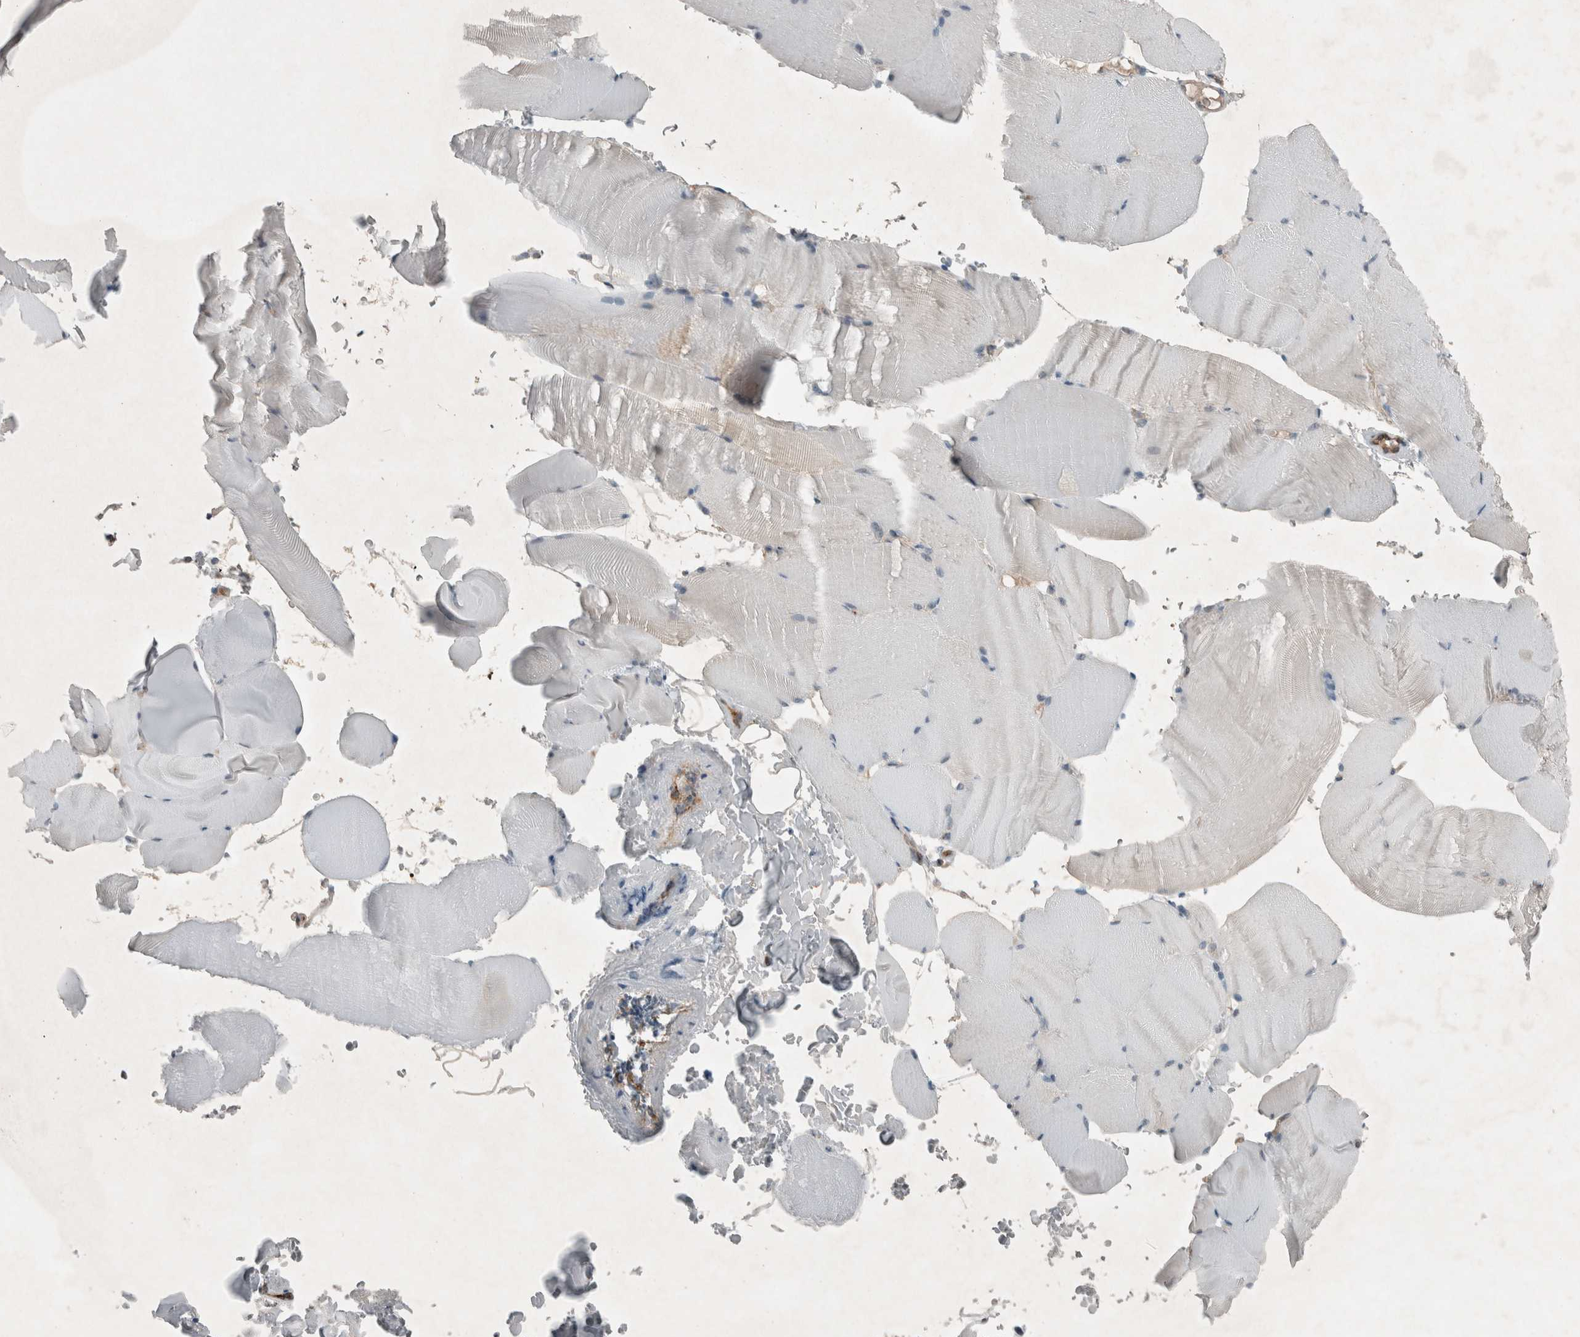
{"staining": {"intensity": "negative", "quantity": "none", "location": "none"}, "tissue": "skeletal muscle", "cell_type": "Myocytes", "image_type": "normal", "snomed": [{"axis": "morphology", "description": "Normal tissue, NOS"}, {"axis": "topography", "description": "Skeletal muscle"}, {"axis": "topography", "description": "Parathyroid gland"}], "caption": "Unremarkable skeletal muscle was stained to show a protein in brown. There is no significant staining in myocytes.", "gene": "ENSG00000285245", "patient": {"sex": "female", "age": 37}}